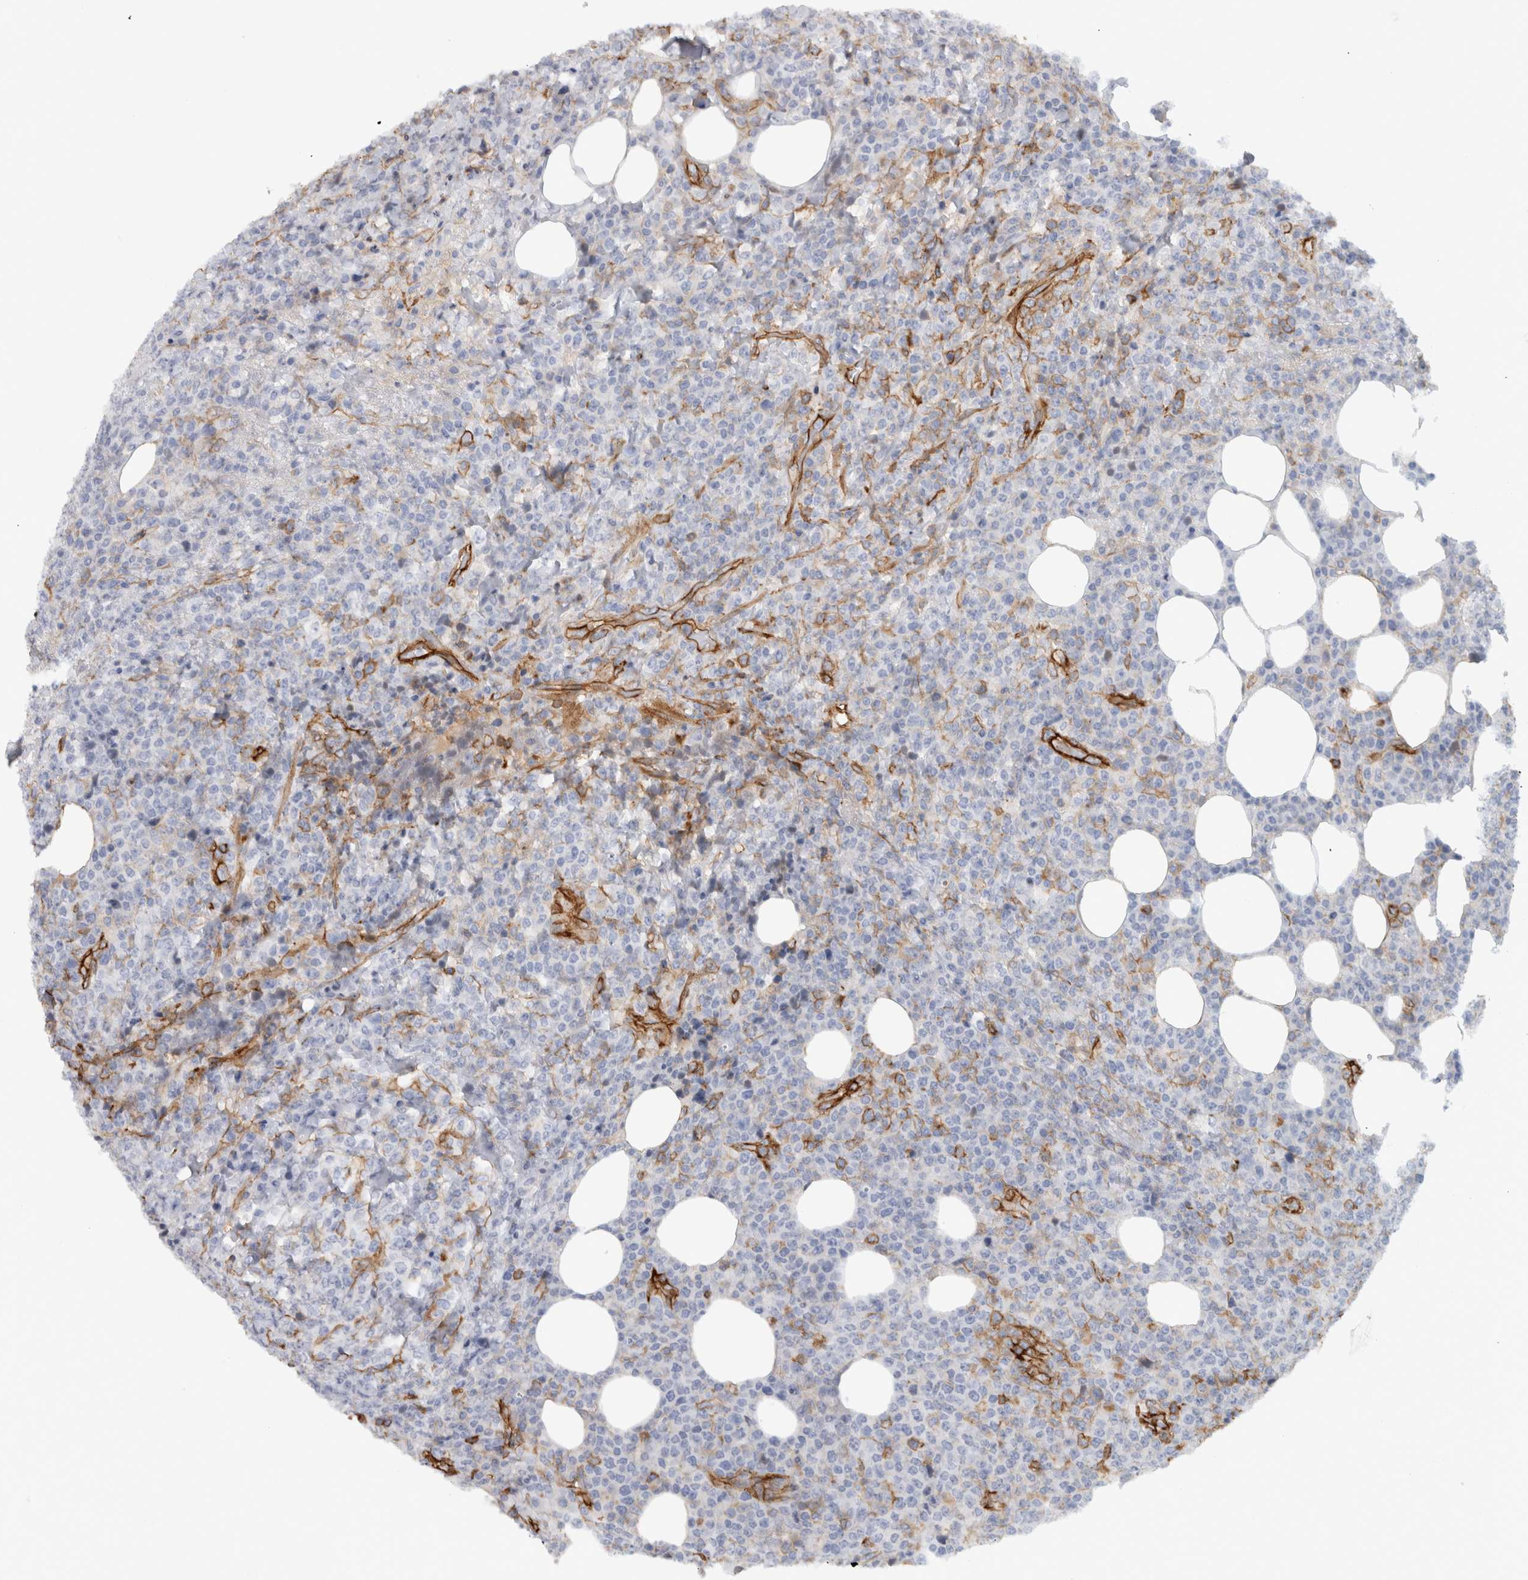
{"staining": {"intensity": "strong", "quantity": "<25%", "location": "cytoplasmic/membranous"}, "tissue": "lymphoma", "cell_type": "Tumor cells", "image_type": "cancer", "snomed": [{"axis": "morphology", "description": "Malignant lymphoma, non-Hodgkin's type, High grade"}, {"axis": "topography", "description": "Lymph node"}], "caption": "Malignant lymphoma, non-Hodgkin's type (high-grade) stained for a protein (brown) exhibits strong cytoplasmic/membranous positive staining in approximately <25% of tumor cells.", "gene": "AHNAK", "patient": {"sex": "male", "age": 13}}